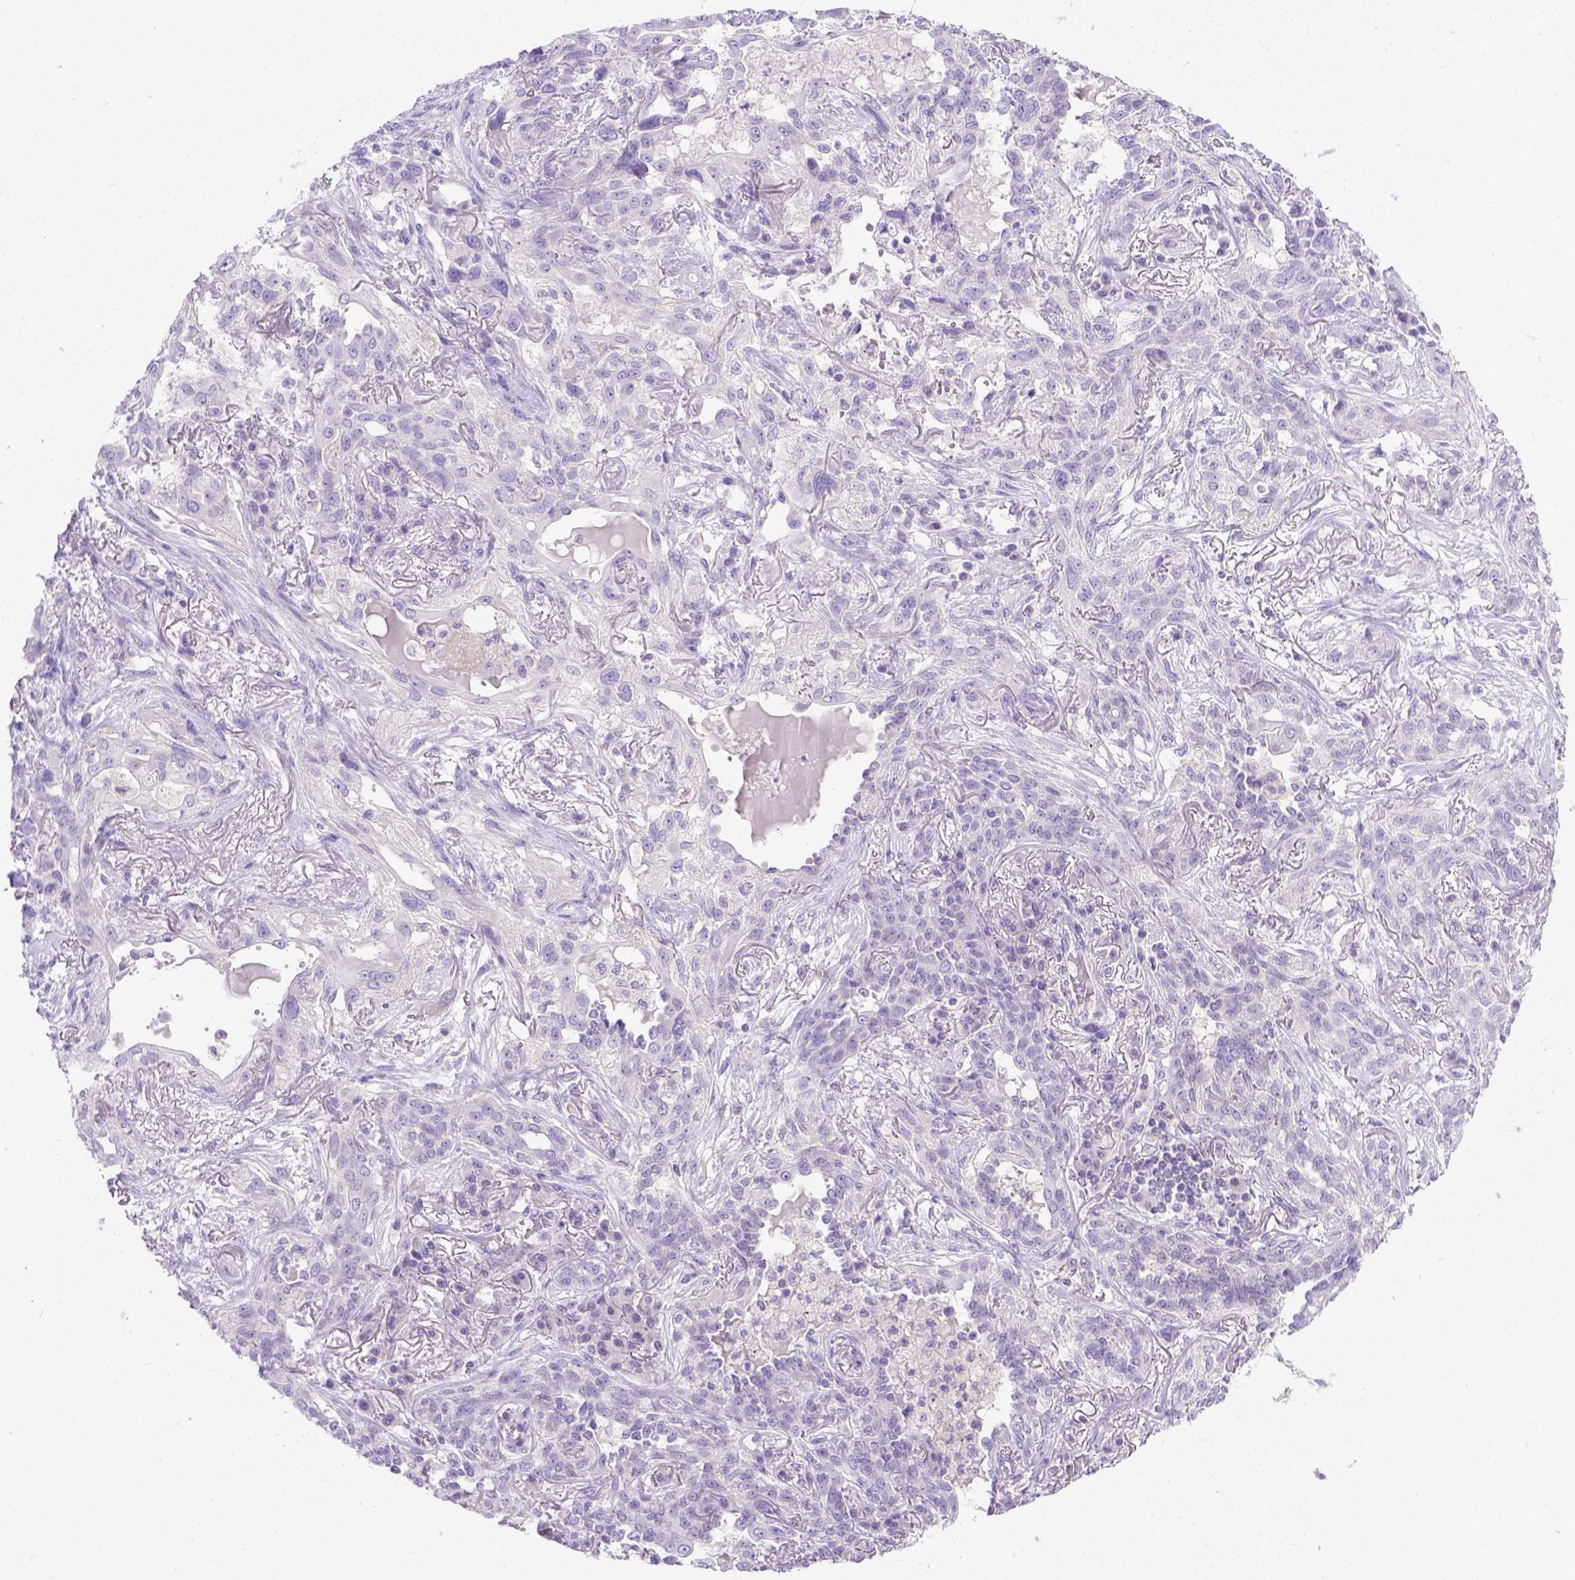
{"staining": {"intensity": "negative", "quantity": "none", "location": "none"}, "tissue": "lung cancer", "cell_type": "Tumor cells", "image_type": "cancer", "snomed": [{"axis": "morphology", "description": "Squamous cell carcinoma, NOS"}, {"axis": "topography", "description": "Lung"}], "caption": "Photomicrograph shows no protein staining in tumor cells of lung cancer (squamous cell carcinoma) tissue.", "gene": "TTLL6", "patient": {"sex": "female", "age": 70}}